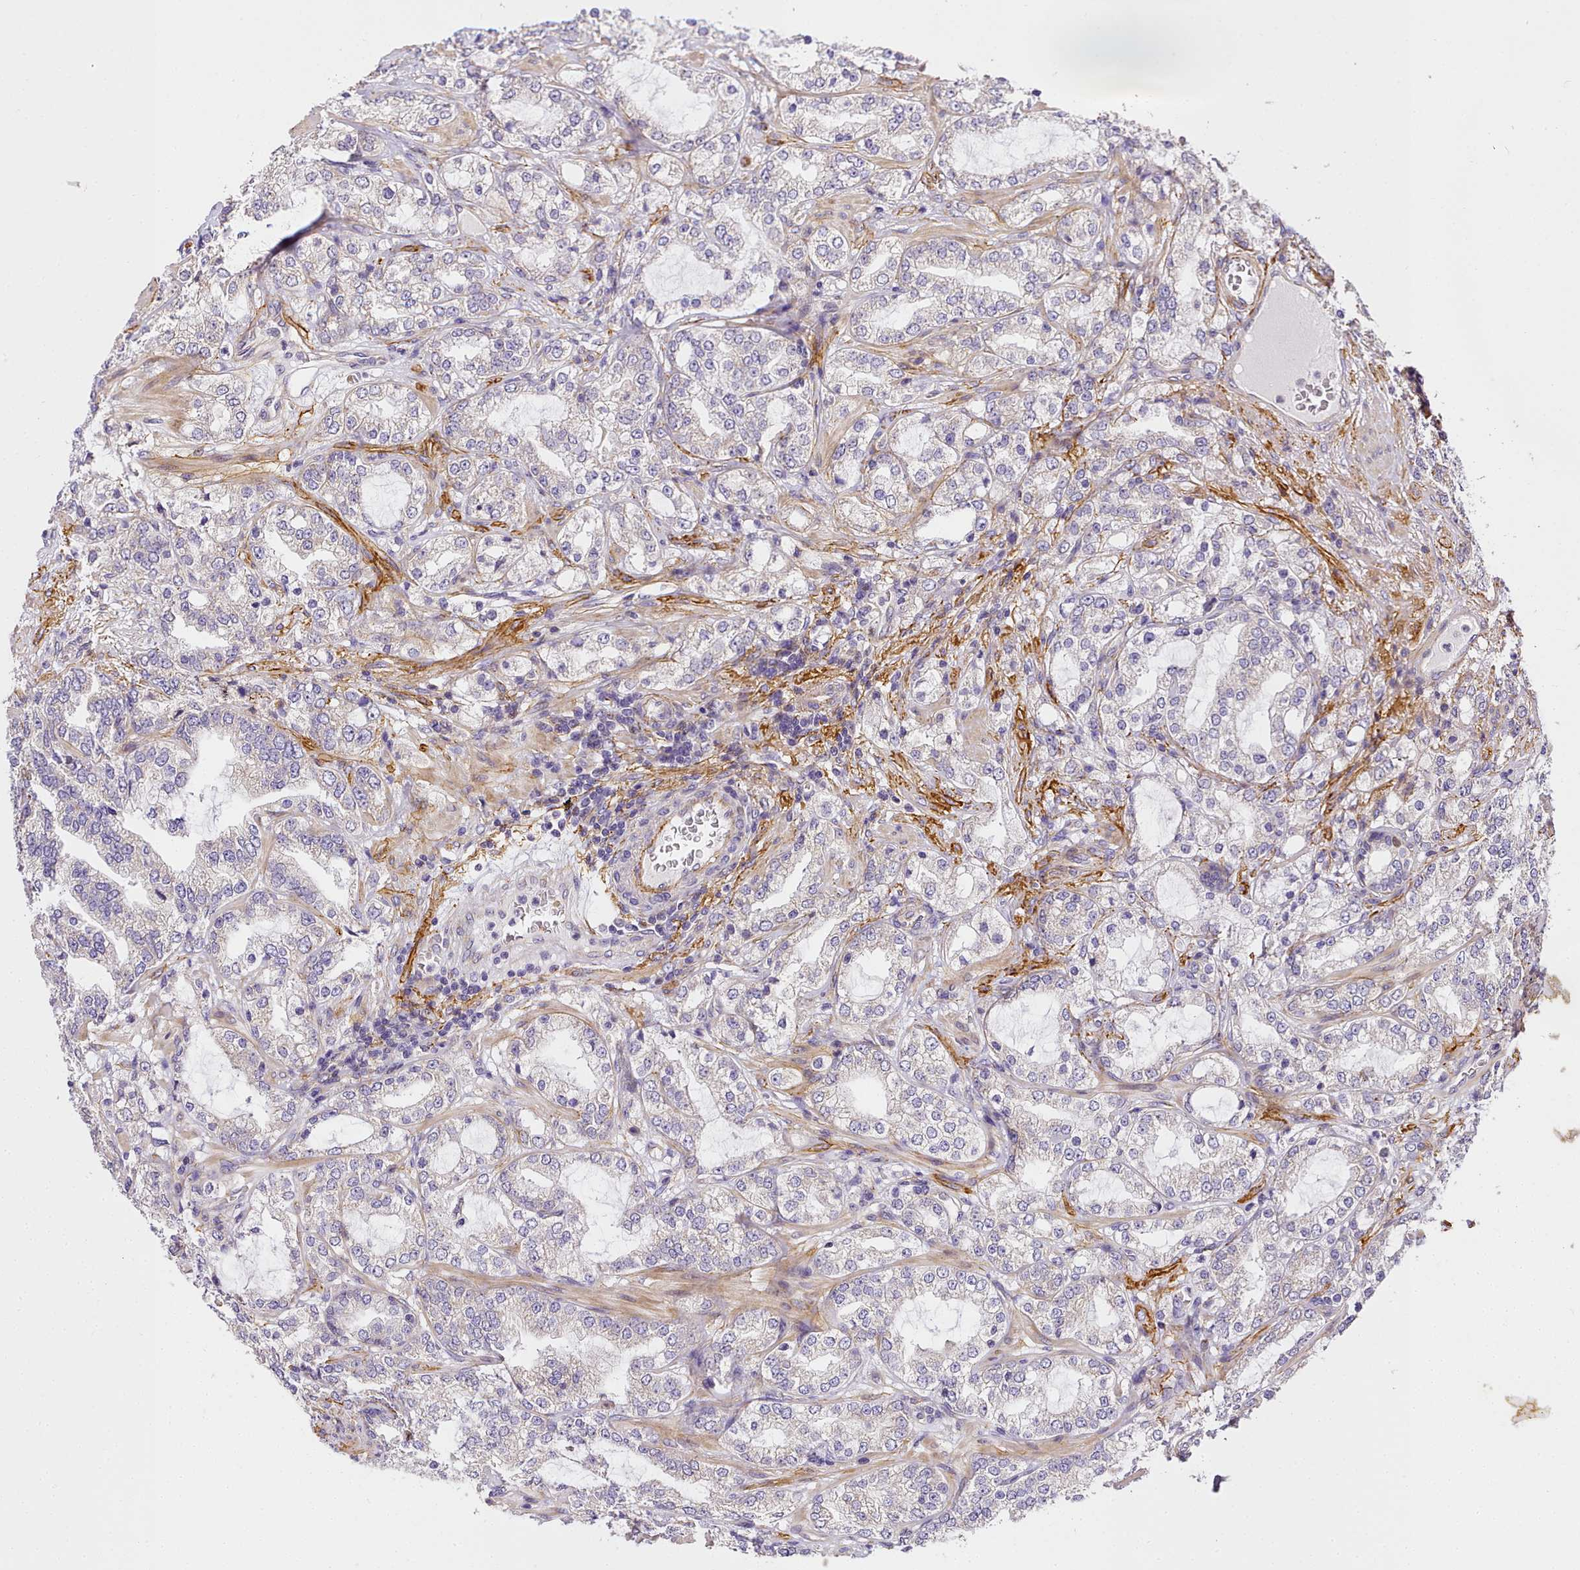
{"staining": {"intensity": "weak", "quantity": "<25%", "location": "cytoplasmic/membranous"}, "tissue": "prostate cancer", "cell_type": "Tumor cells", "image_type": "cancer", "snomed": [{"axis": "morphology", "description": "Adenocarcinoma, High grade"}, {"axis": "topography", "description": "Prostate"}], "caption": "DAB immunohistochemical staining of adenocarcinoma (high-grade) (prostate) displays no significant positivity in tumor cells.", "gene": "NBPF1", "patient": {"sex": "male", "age": 64}}